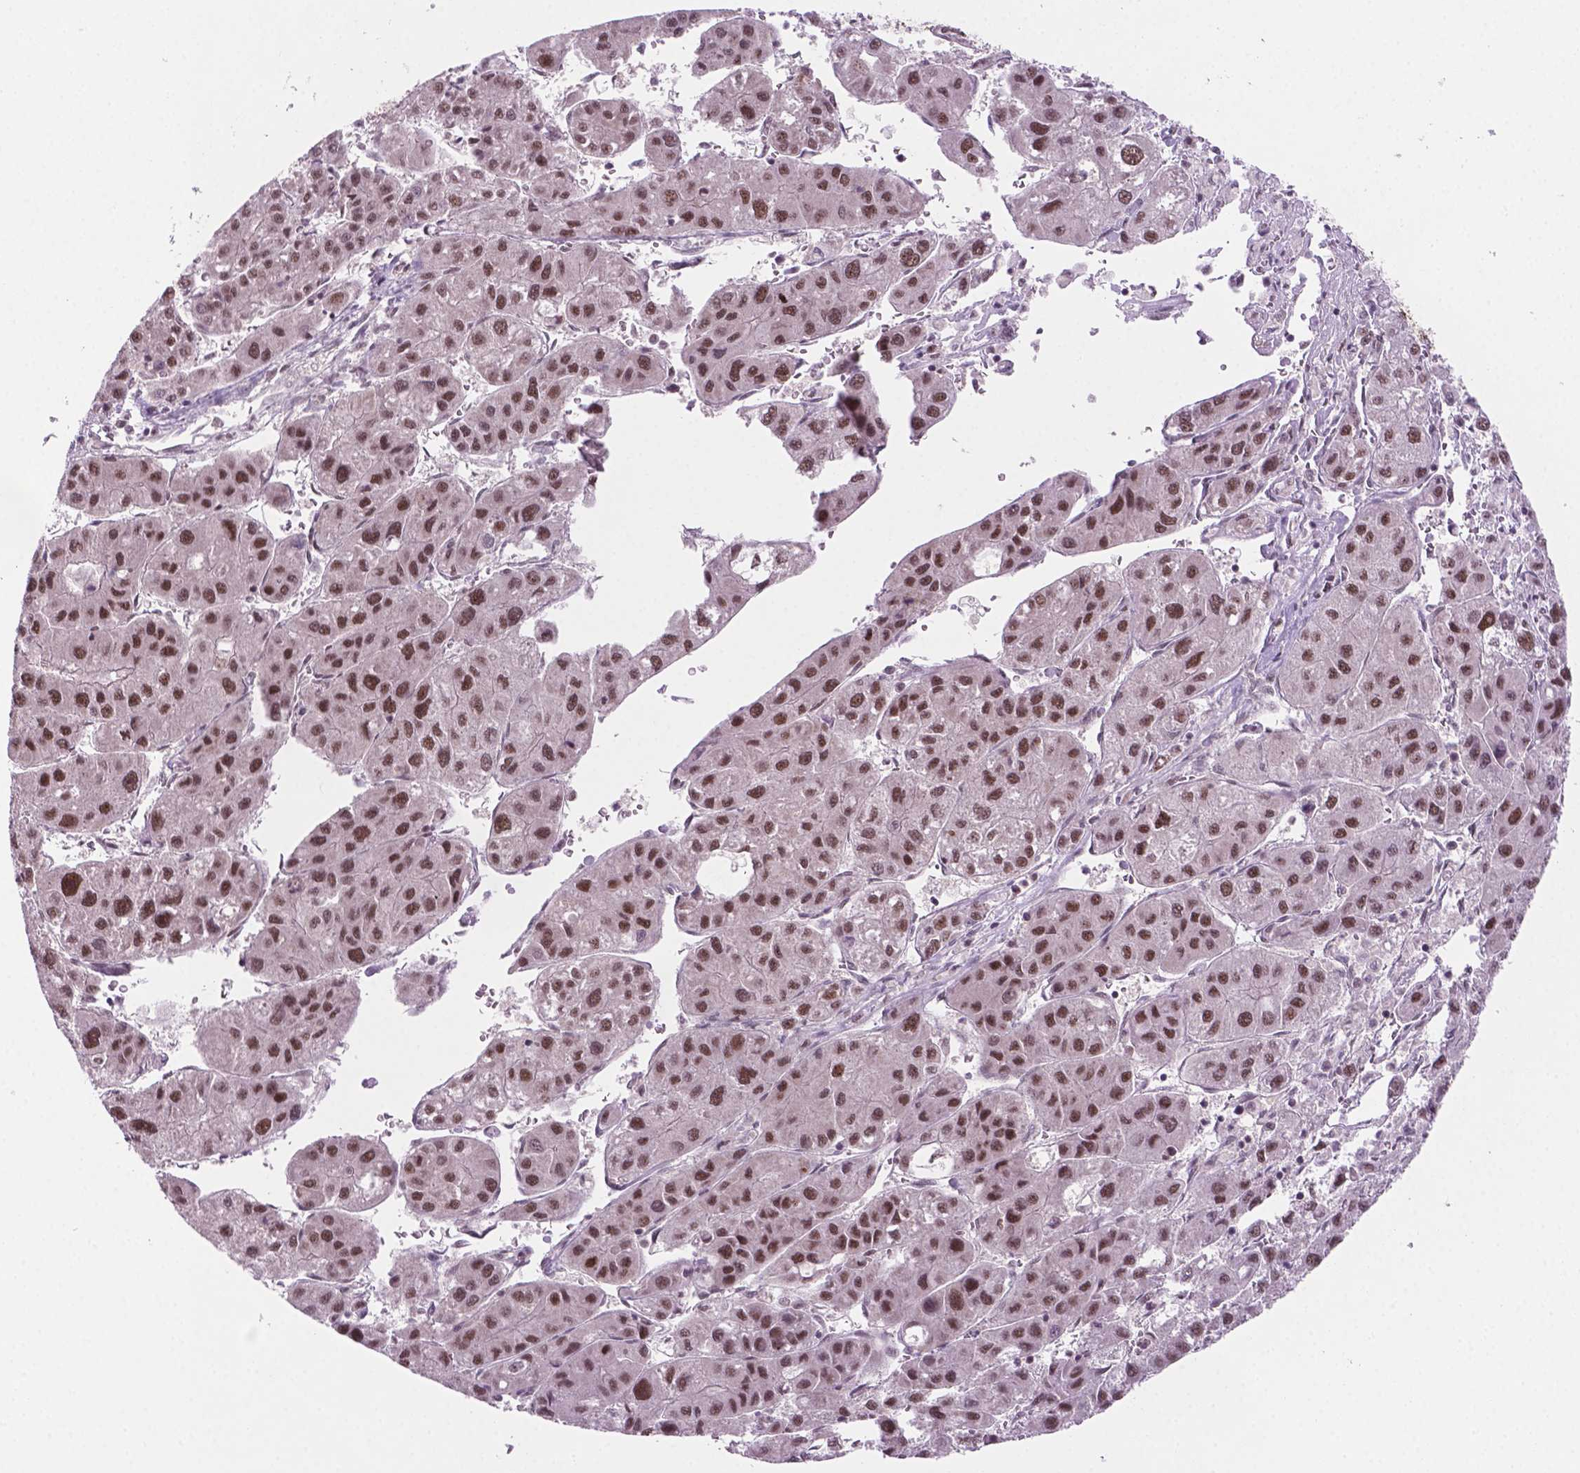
{"staining": {"intensity": "moderate", "quantity": ">75%", "location": "nuclear"}, "tissue": "liver cancer", "cell_type": "Tumor cells", "image_type": "cancer", "snomed": [{"axis": "morphology", "description": "Carcinoma, Hepatocellular, NOS"}, {"axis": "topography", "description": "Liver"}], "caption": "Hepatocellular carcinoma (liver) was stained to show a protein in brown. There is medium levels of moderate nuclear expression in approximately >75% of tumor cells.", "gene": "PHAX", "patient": {"sex": "male", "age": 73}}